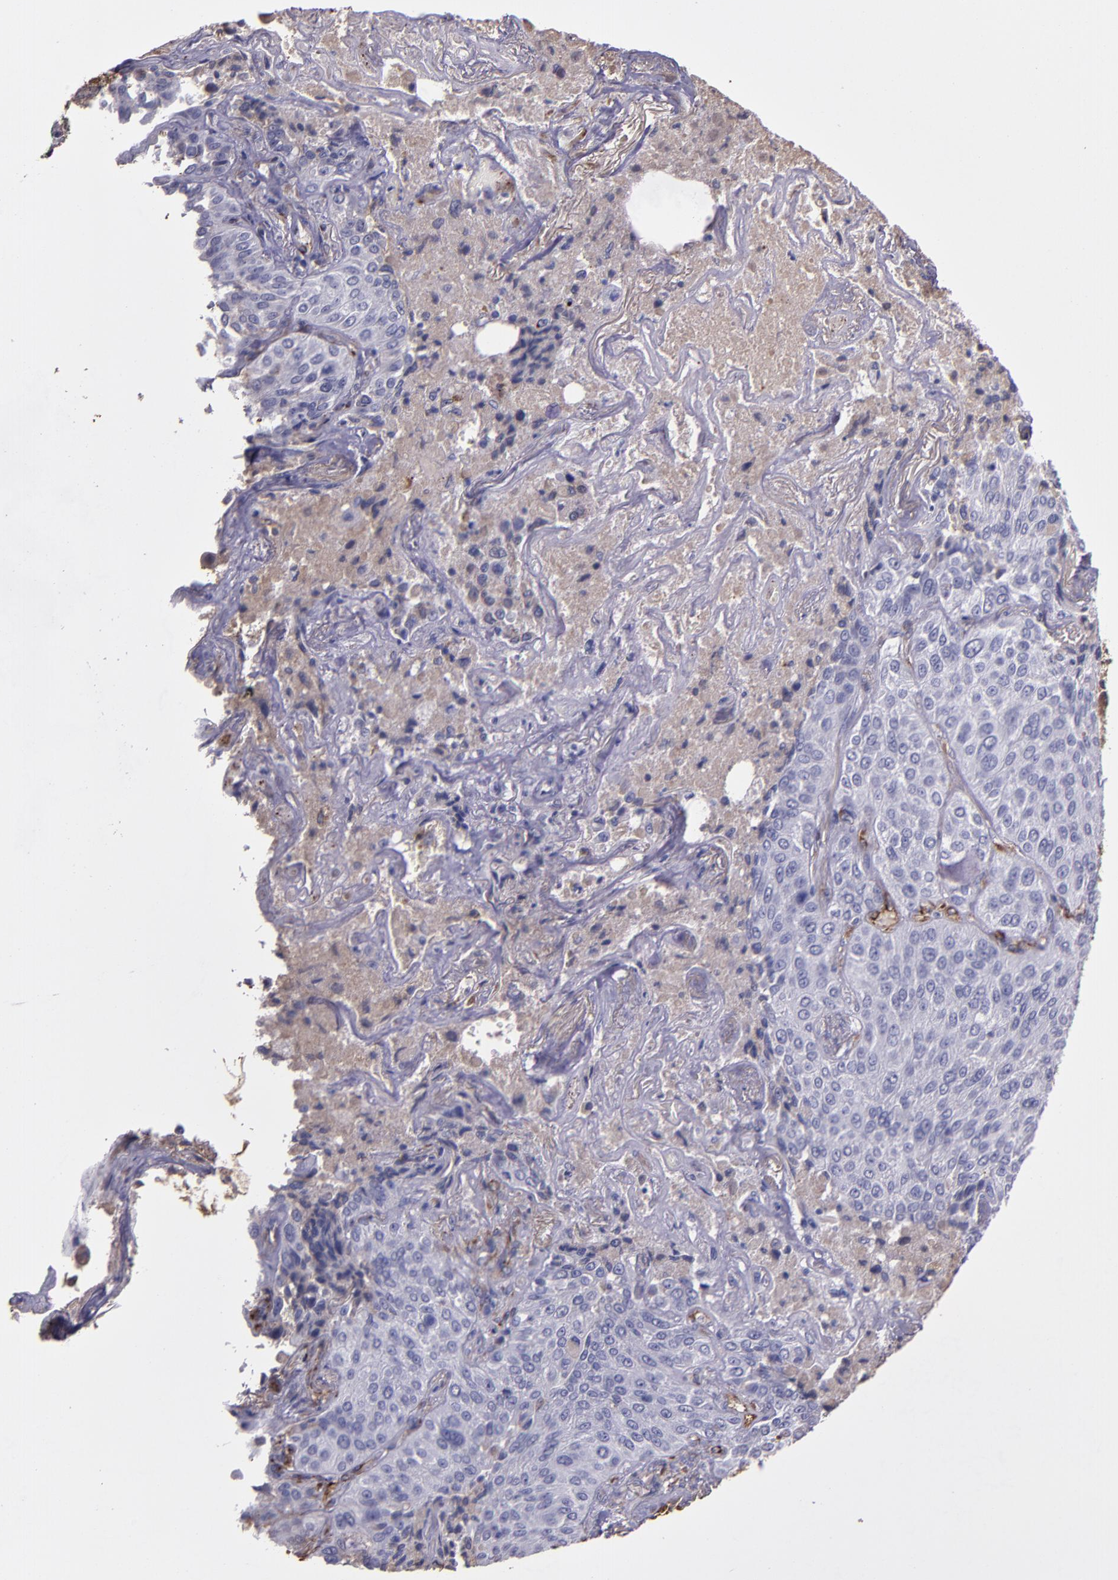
{"staining": {"intensity": "negative", "quantity": "none", "location": "none"}, "tissue": "lung cancer", "cell_type": "Tumor cells", "image_type": "cancer", "snomed": [{"axis": "morphology", "description": "Squamous cell carcinoma, NOS"}, {"axis": "topography", "description": "Lung"}], "caption": "This is an immunohistochemistry (IHC) image of squamous cell carcinoma (lung). There is no staining in tumor cells.", "gene": "A2M", "patient": {"sex": "male", "age": 54}}